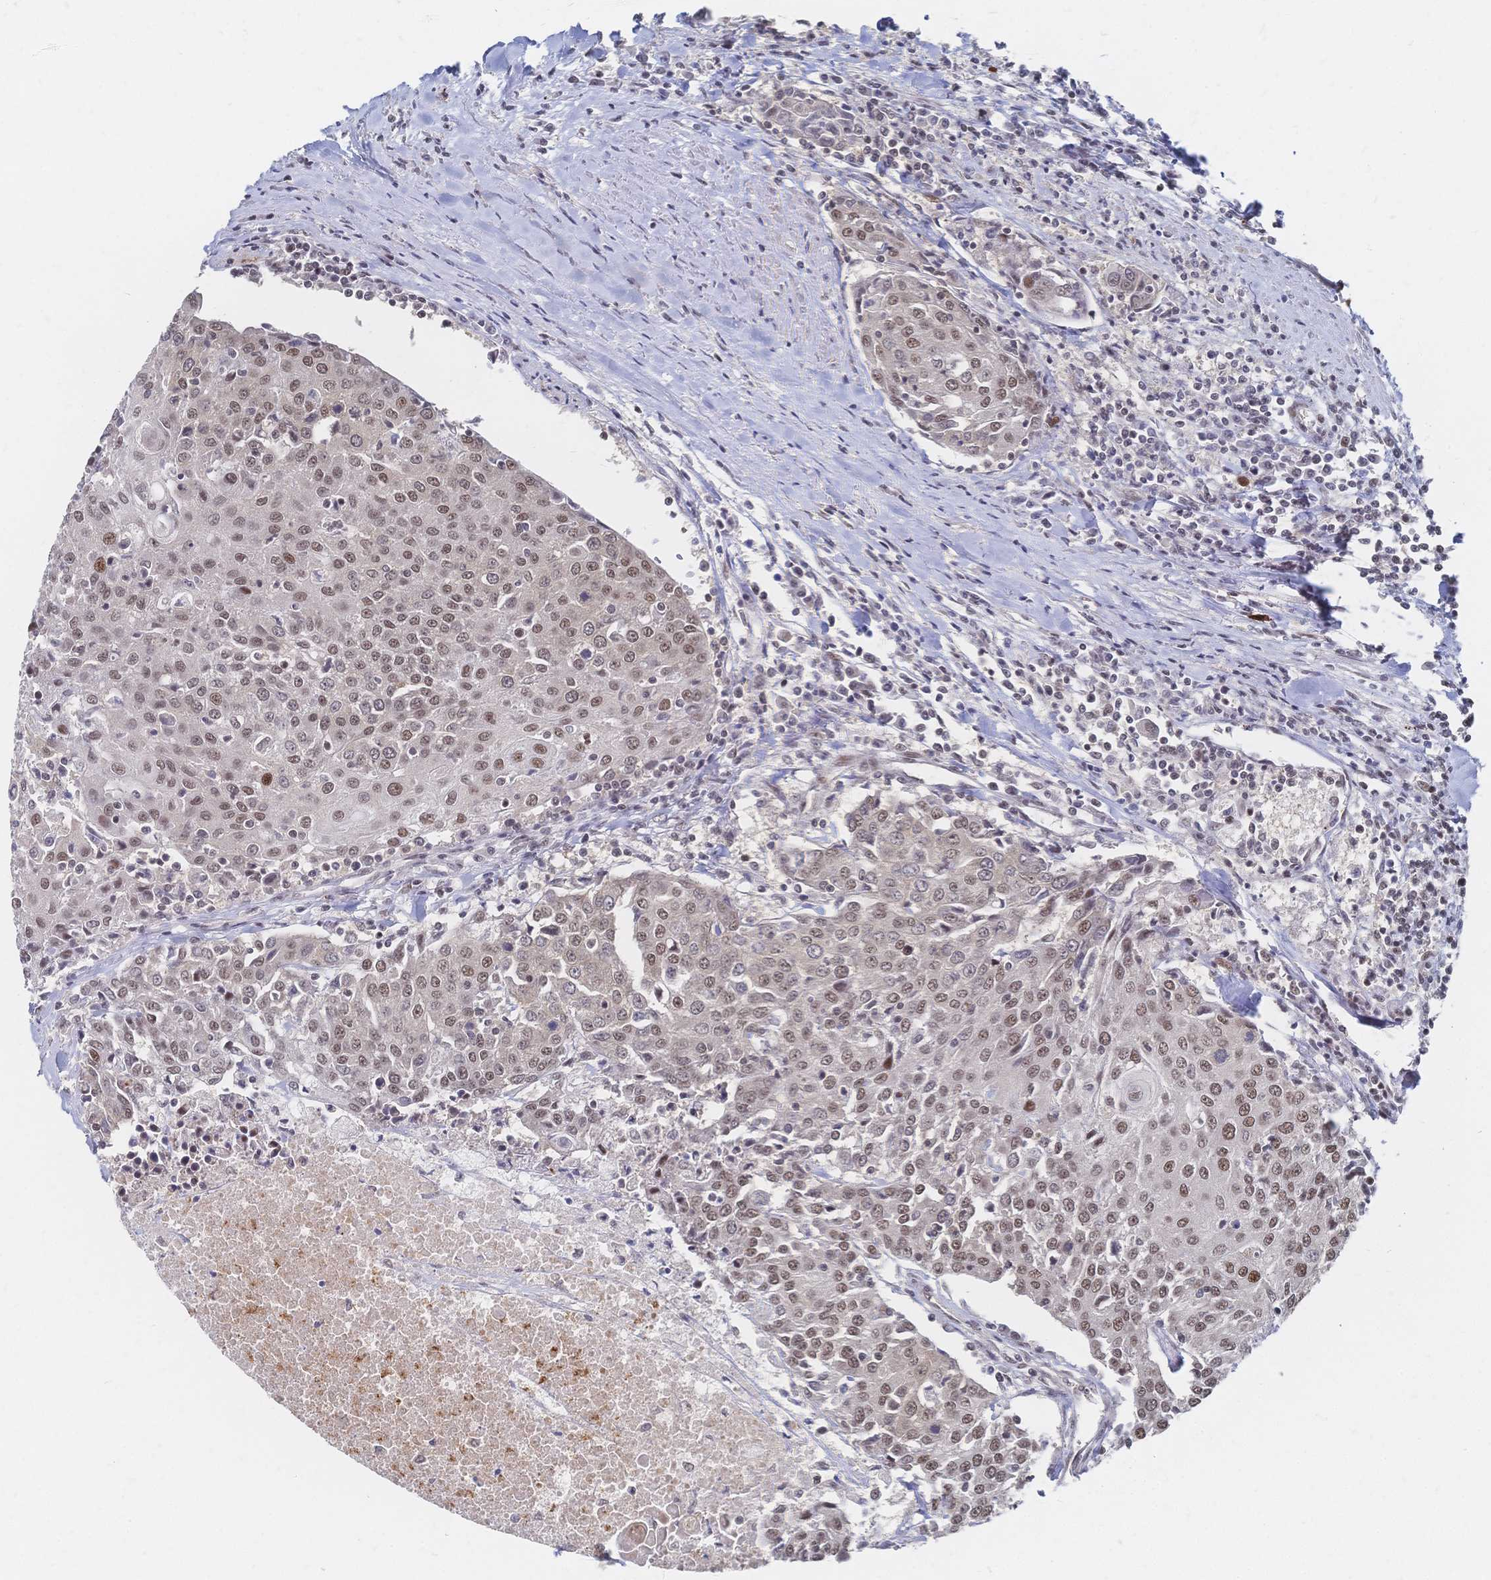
{"staining": {"intensity": "moderate", "quantity": ">75%", "location": "nuclear"}, "tissue": "urothelial cancer", "cell_type": "Tumor cells", "image_type": "cancer", "snomed": [{"axis": "morphology", "description": "Urothelial carcinoma, High grade"}, {"axis": "topography", "description": "Urinary bladder"}], "caption": "Human high-grade urothelial carcinoma stained with a protein marker shows moderate staining in tumor cells.", "gene": "NELFA", "patient": {"sex": "female", "age": 85}}